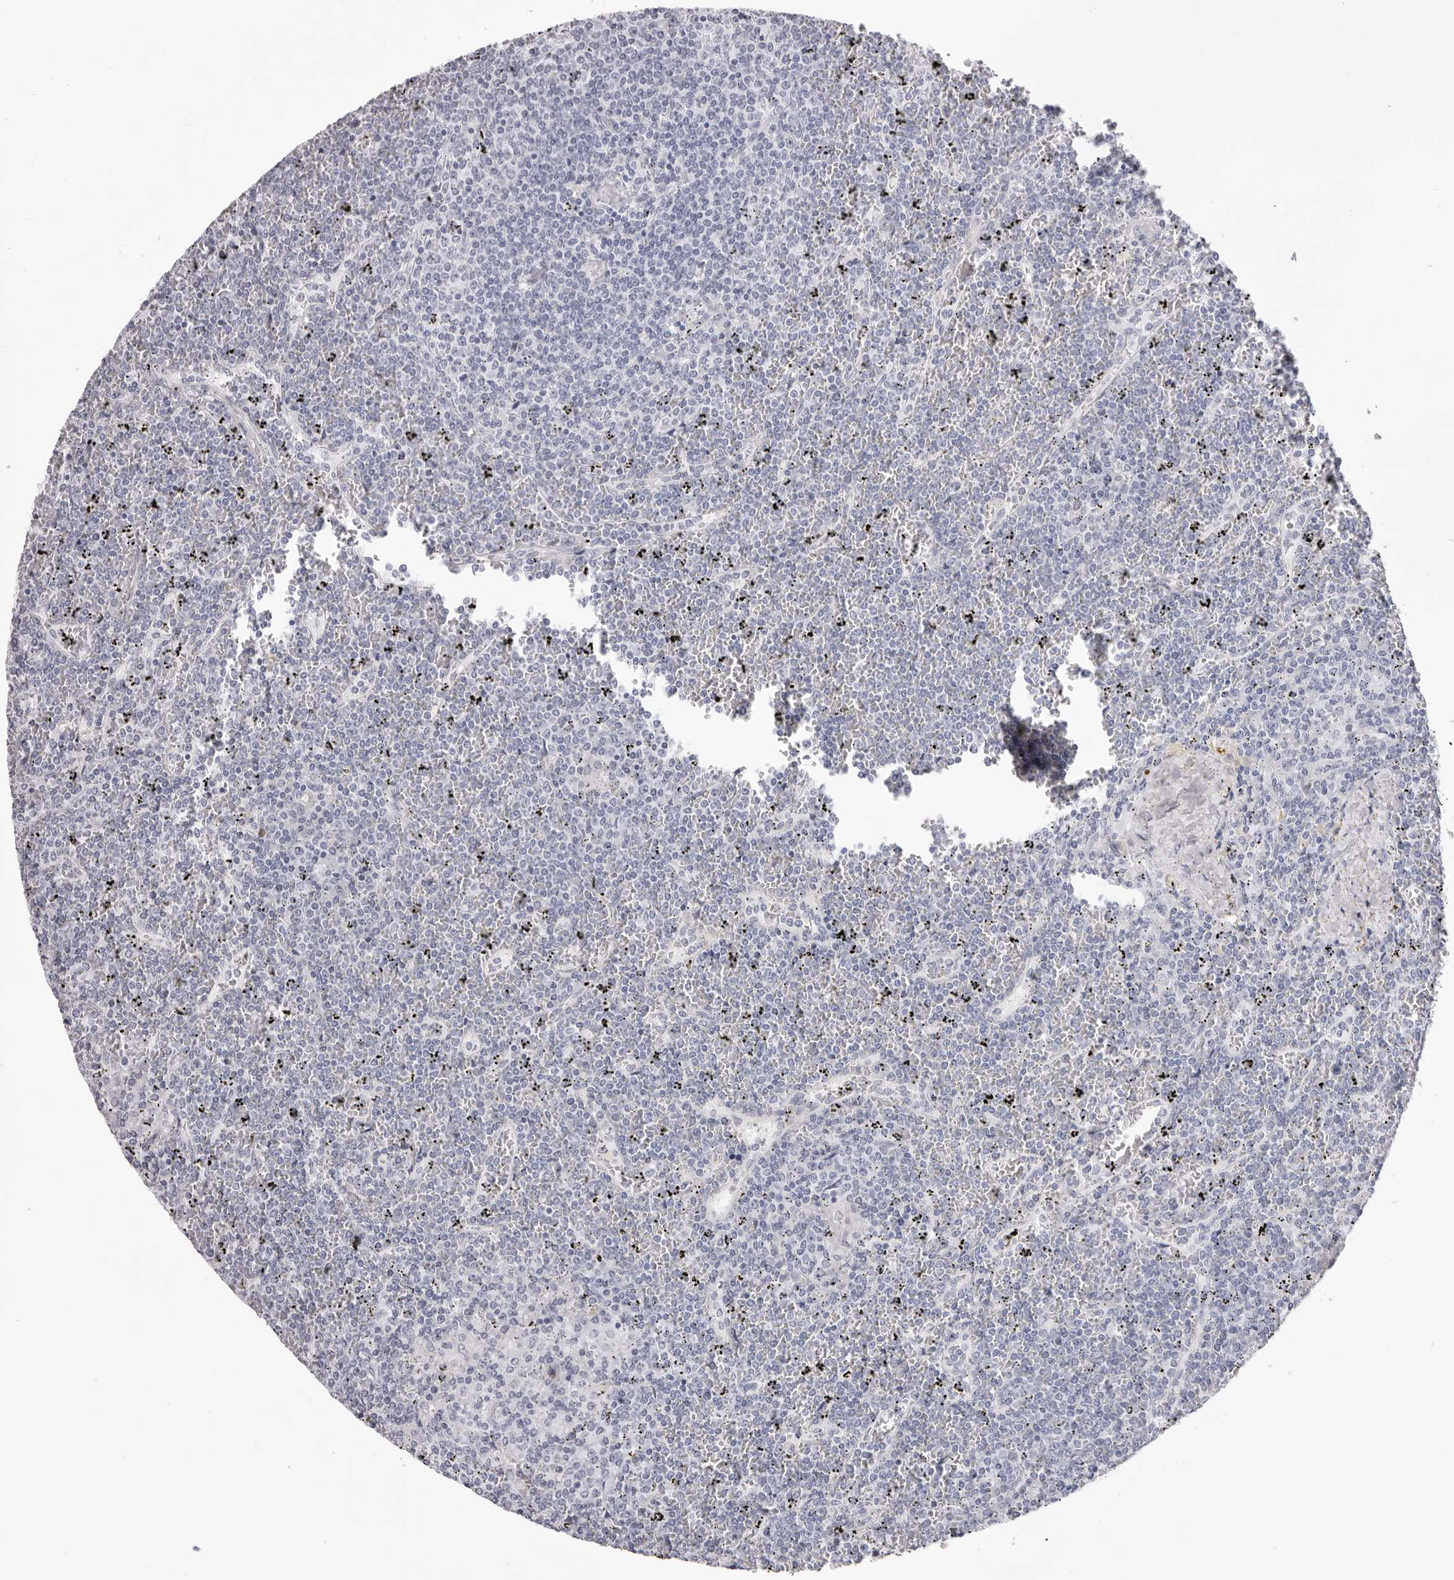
{"staining": {"intensity": "negative", "quantity": "none", "location": "none"}, "tissue": "lymphoma", "cell_type": "Tumor cells", "image_type": "cancer", "snomed": [{"axis": "morphology", "description": "Malignant lymphoma, non-Hodgkin's type, Low grade"}, {"axis": "topography", "description": "Spleen"}], "caption": "Micrograph shows no protein positivity in tumor cells of lymphoma tissue.", "gene": "SMIM2", "patient": {"sex": "female", "age": 19}}